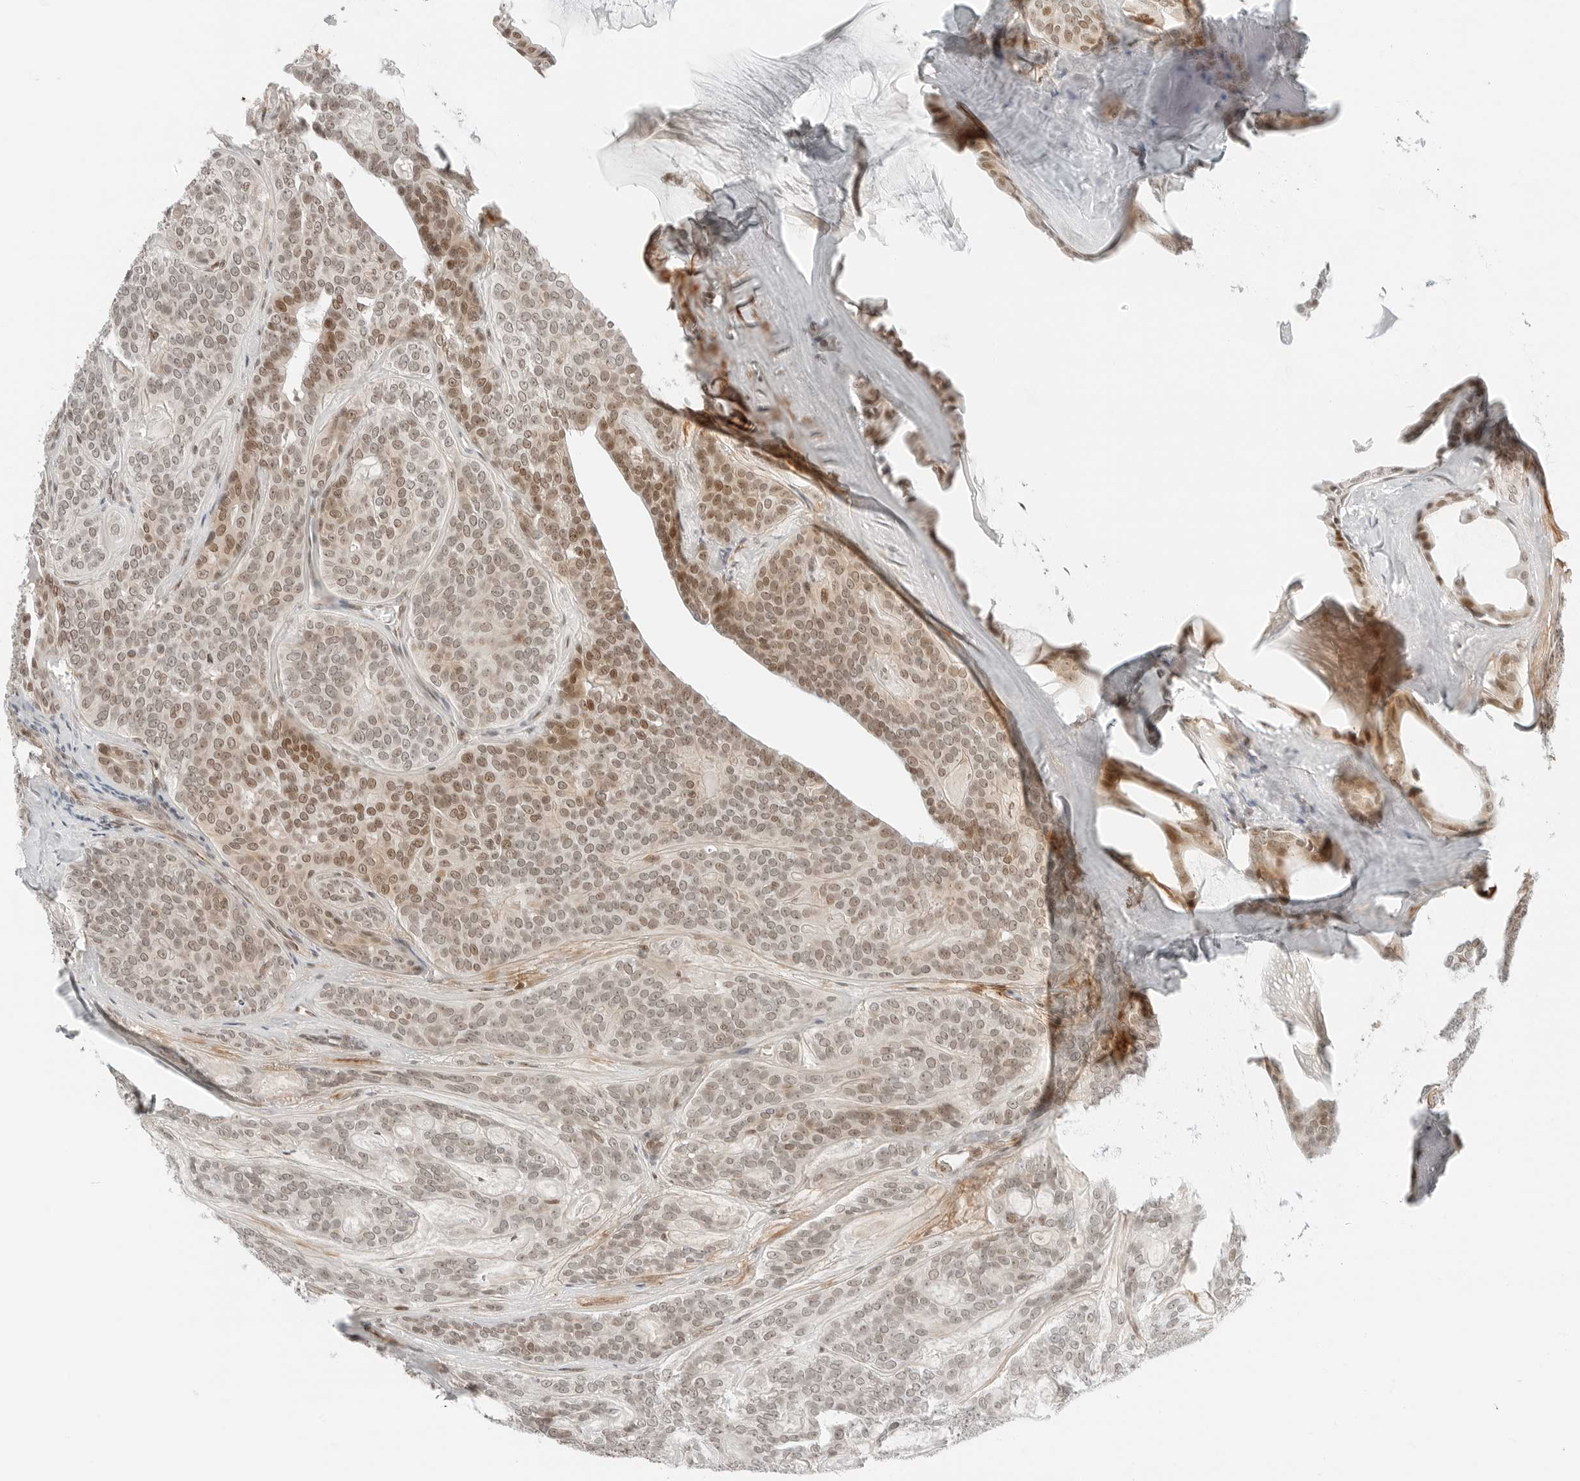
{"staining": {"intensity": "moderate", "quantity": "25%-75%", "location": "nuclear"}, "tissue": "head and neck cancer", "cell_type": "Tumor cells", "image_type": "cancer", "snomed": [{"axis": "morphology", "description": "Adenocarcinoma, NOS"}, {"axis": "topography", "description": "Head-Neck"}], "caption": "This is an image of immunohistochemistry (IHC) staining of adenocarcinoma (head and neck), which shows moderate positivity in the nuclear of tumor cells.", "gene": "CRTC2", "patient": {"sex": "male", "age": 66}}